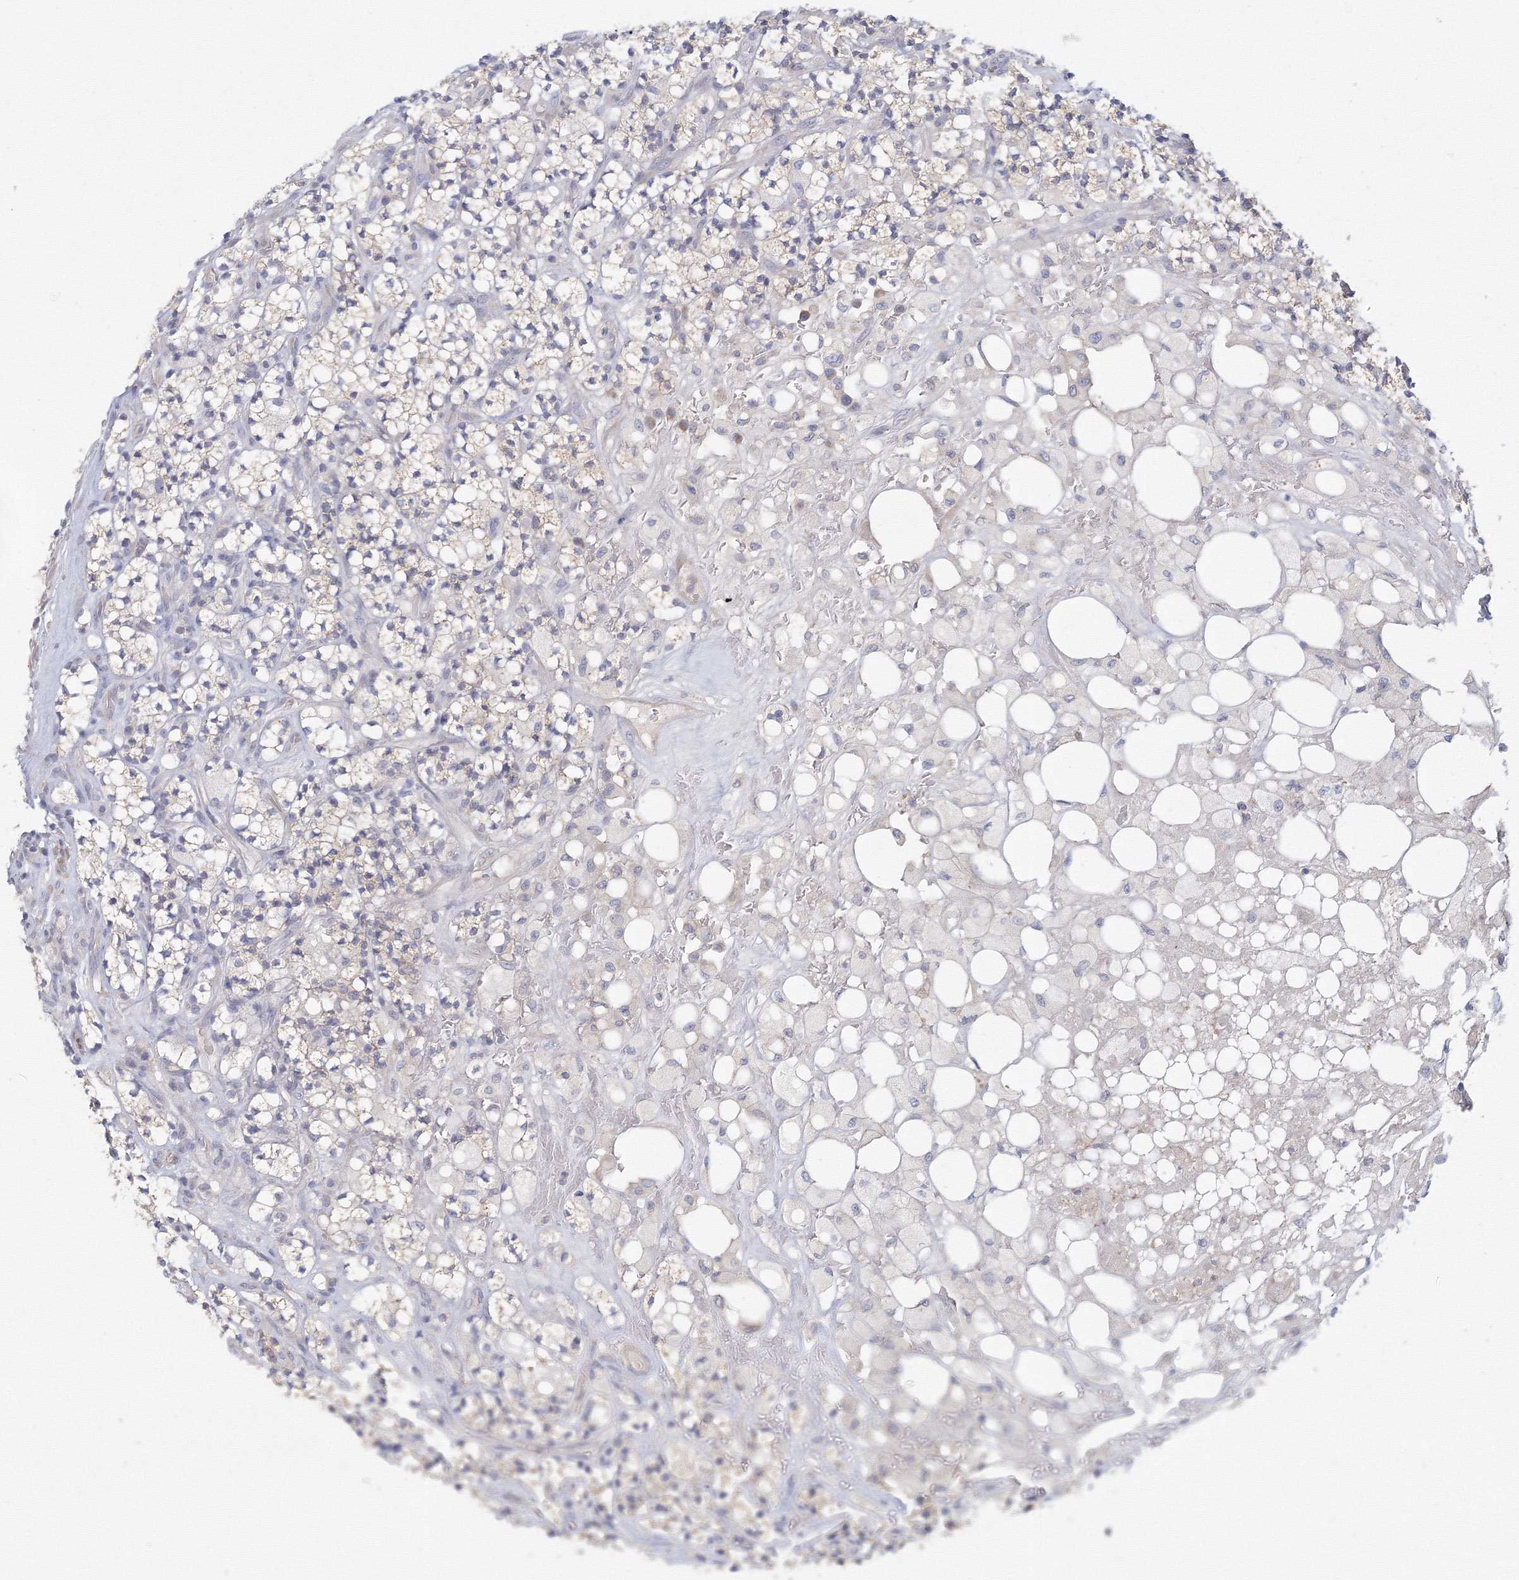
{"staining": {"intensity": "weak", "quantity": "<25%", "location": "cytoplasmic/membranous"}, "tissue": "renal cancer", "cell_type": "Tumor cells", "image_type": "cancer", "snomed": [{"axis": "morphology", "description": "Adenocarcinoma, NOS"}, {"axis": "topography", "description": "Kidney"}], "caption": "This is an immunohistochemistry (IHC) micrograph of renal cancer. There is no positivity in tumor cells.", "gene": "TACC2", "patient": {"sex": "male", "age": 77}}